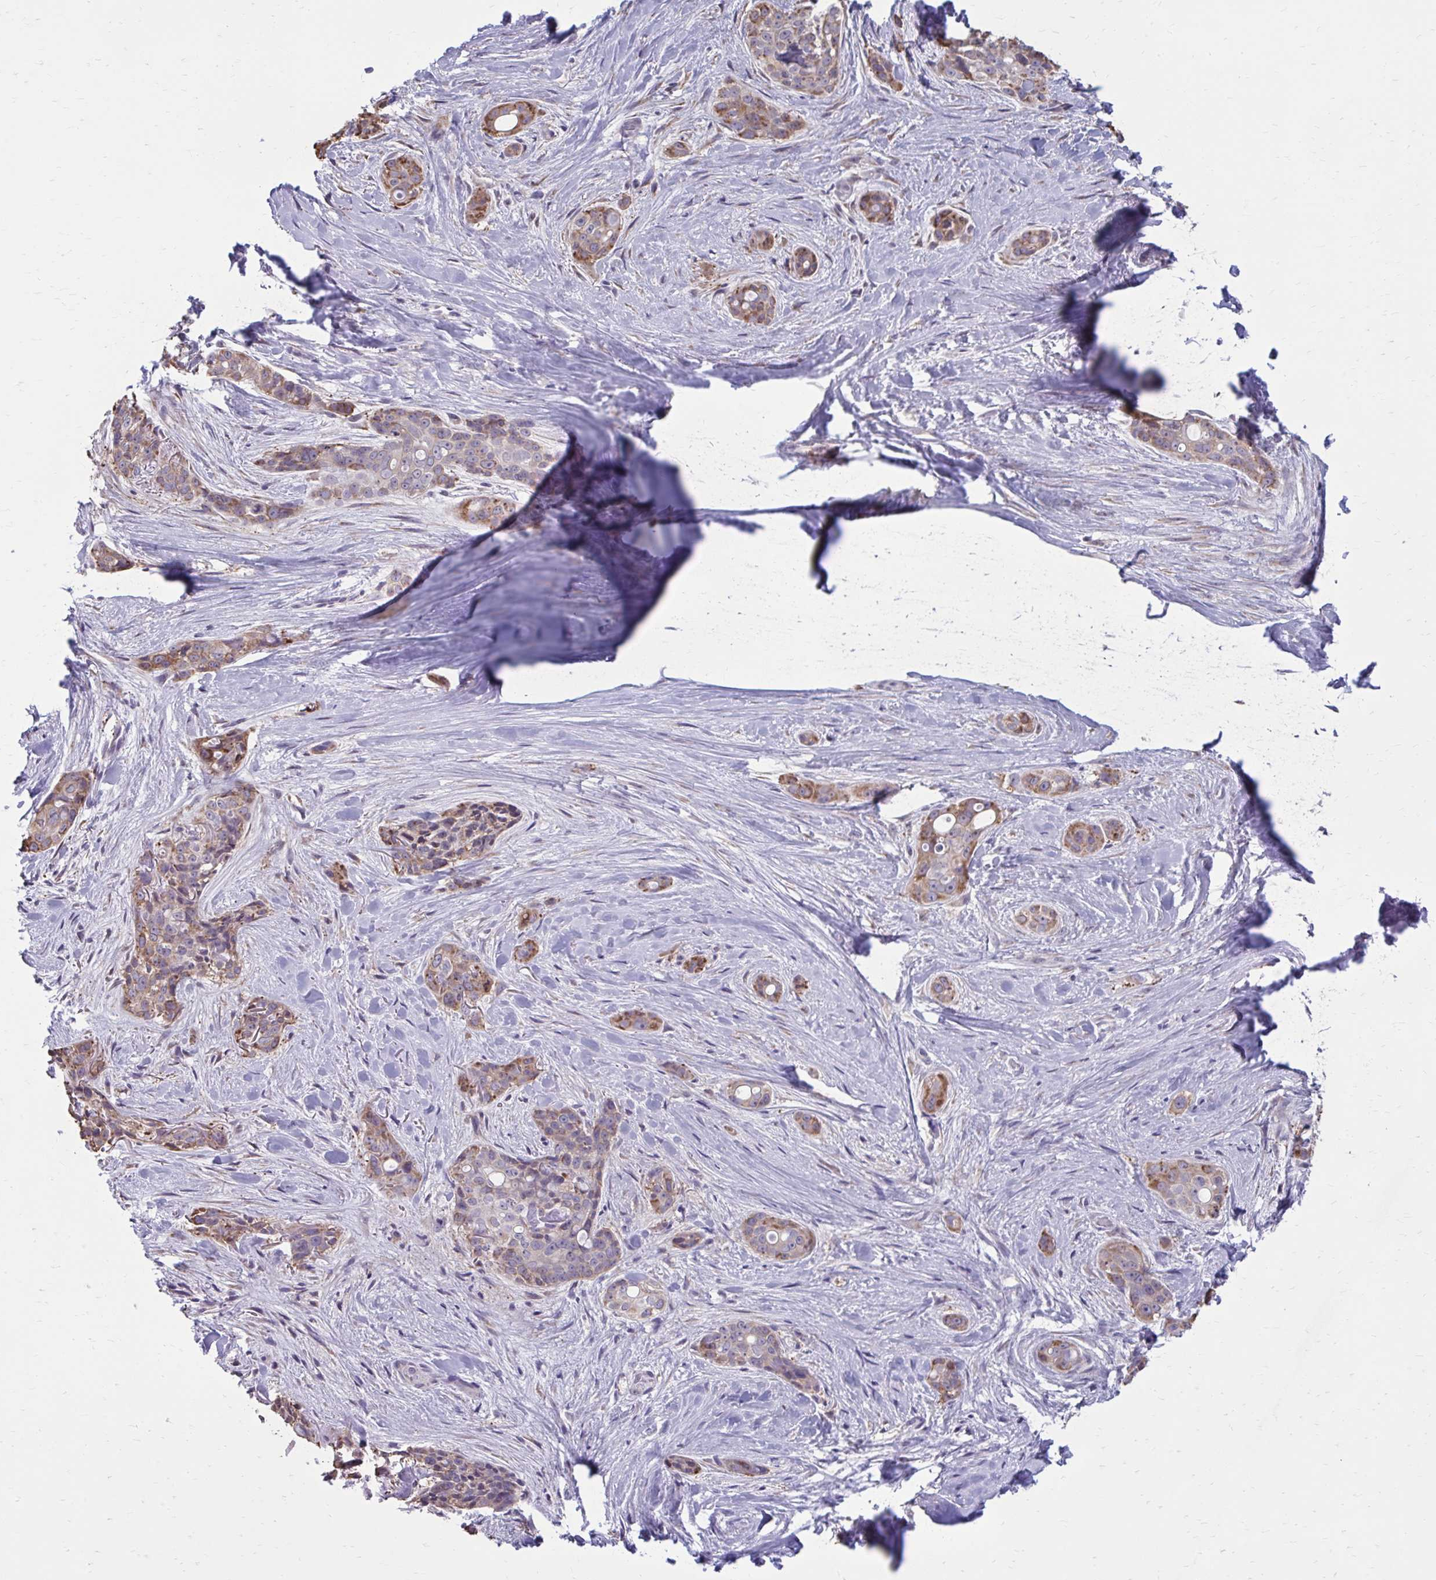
{"staining": {"intensity": "moderate", "quantity": ">75%", "location": "cytoplasmic/membranous"}, "tissue": "skin cancer", "cell_type": "Tumor cells", "image_type": "cancer", "snomed": [{"axis": "morphology", "description": "Basal cell carcinoma"}, {"axis": "topography", "description": "Skin"}], "caption": "DAB (3,3'-diaminobenzidine) immunohistochemical staining of human skin cancer reveals moderate cytoplasmic/membranous protein positivity in approximately >75% of tumor cells.", "gene": "PROSER1", "patient": {"sex": "female", "age": 79}}